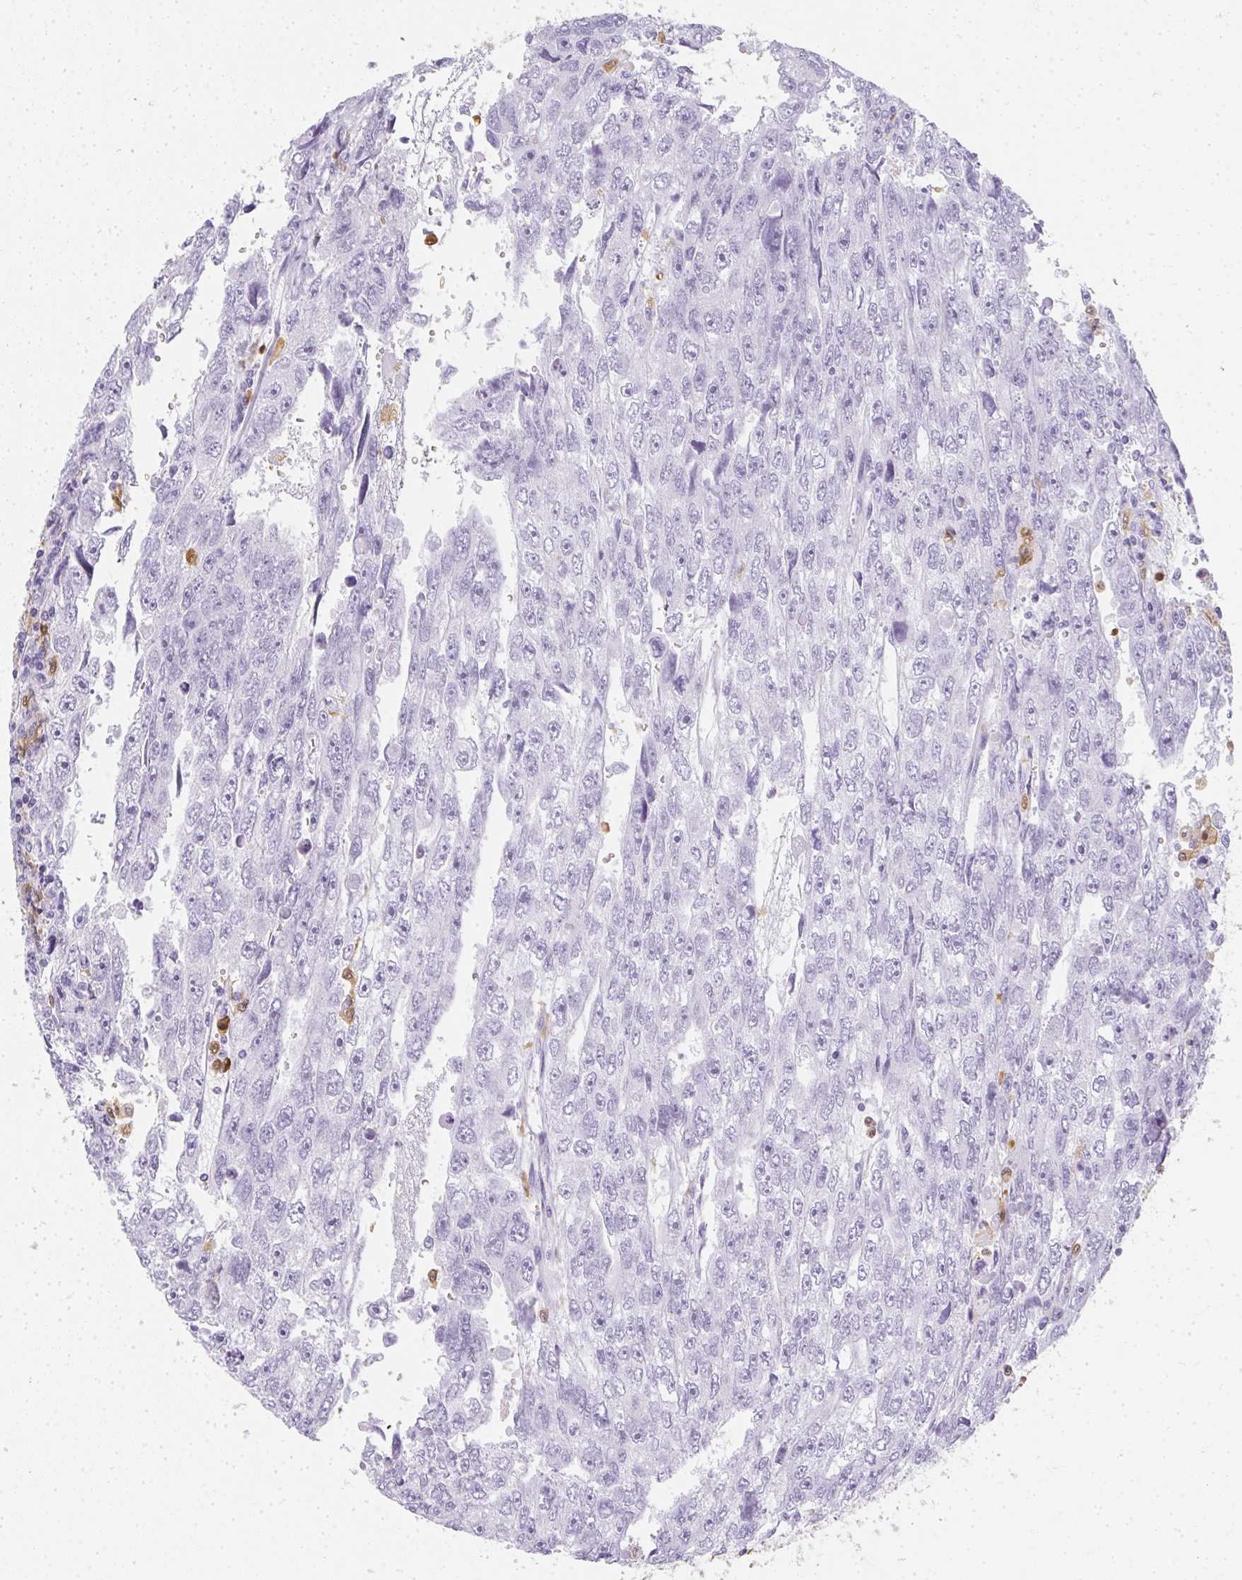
{"staining": {"intensity": "negative", "quantity": "none", "location": "none"}, "tissue": "testis cancer", "cell_type": "Tumor cells", "image_type": "cancer", "snomed": [{"axis": "morphology", "description": "Carcinoma, Embryonal, NOS"}, {"axis": "topography", "description": "Testis"}], "caption": "This is an immunohistochemistry (IHC) histopathology image of human testis cancer. There is no staining in tumor cells.", "gene": "HK3", "patient": {"sex": "male", "age": 20}}